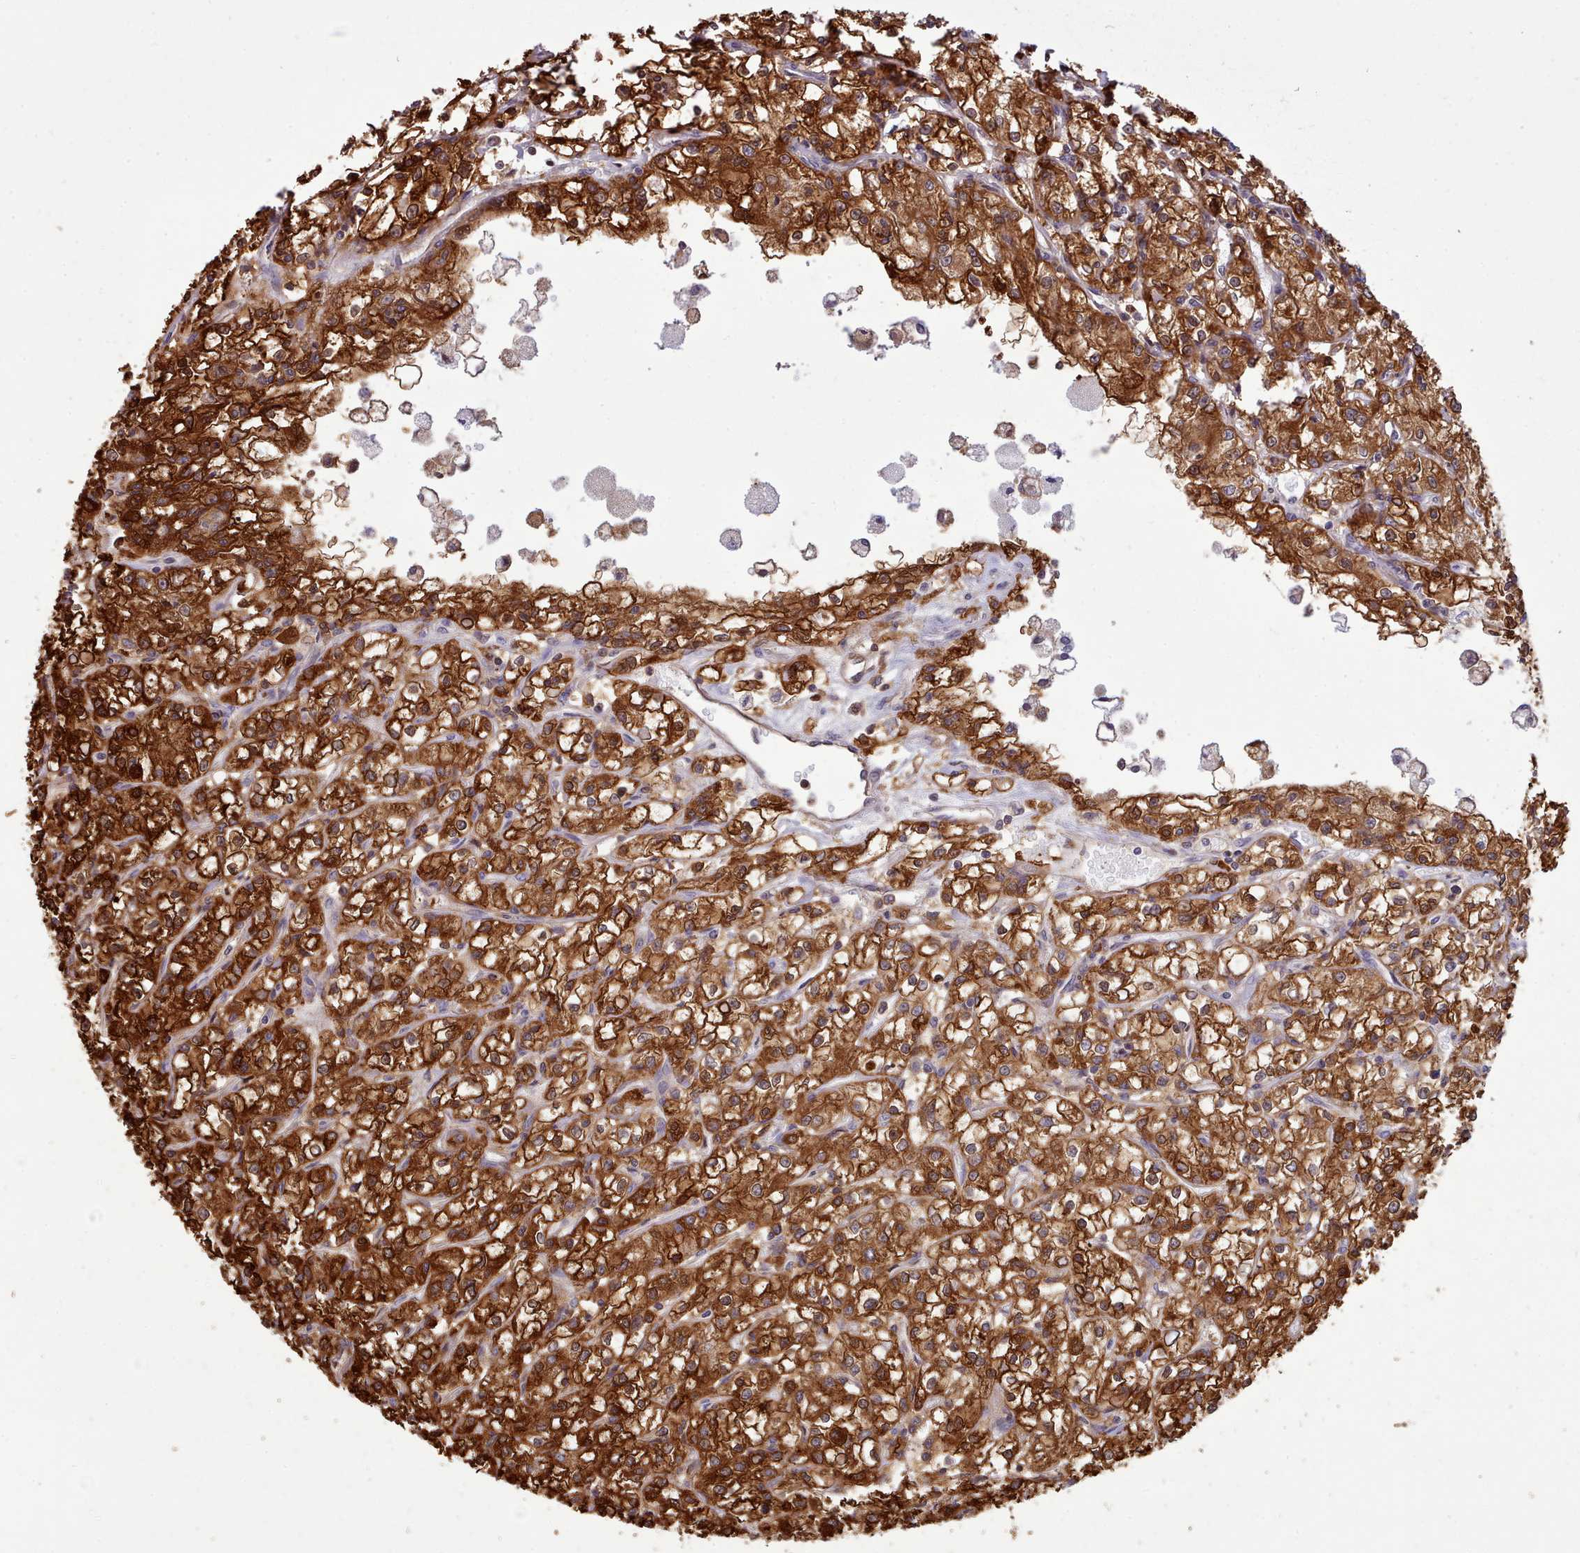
{"staining": {"intensity": "strong", "quantity": ">75%", "location": "cytoplasmic/membranous"}, "tissue": "renal cancer", "cell_type": "Tumor cells", "image_type": "cancer", "snomed": [{"axis": "morphology", "description": "Adenocarcinoma, NOS"}, {"axis": "topography", "description": "Kidney"}], "caption": "A brown stain highlights strong cytoplasmic/membranous positivity of a protein in human renal cancer (adenocarcinoma) tumor cells.", "gene": "SLC4A9", "patient": {"sex": "female", "age": 59}}